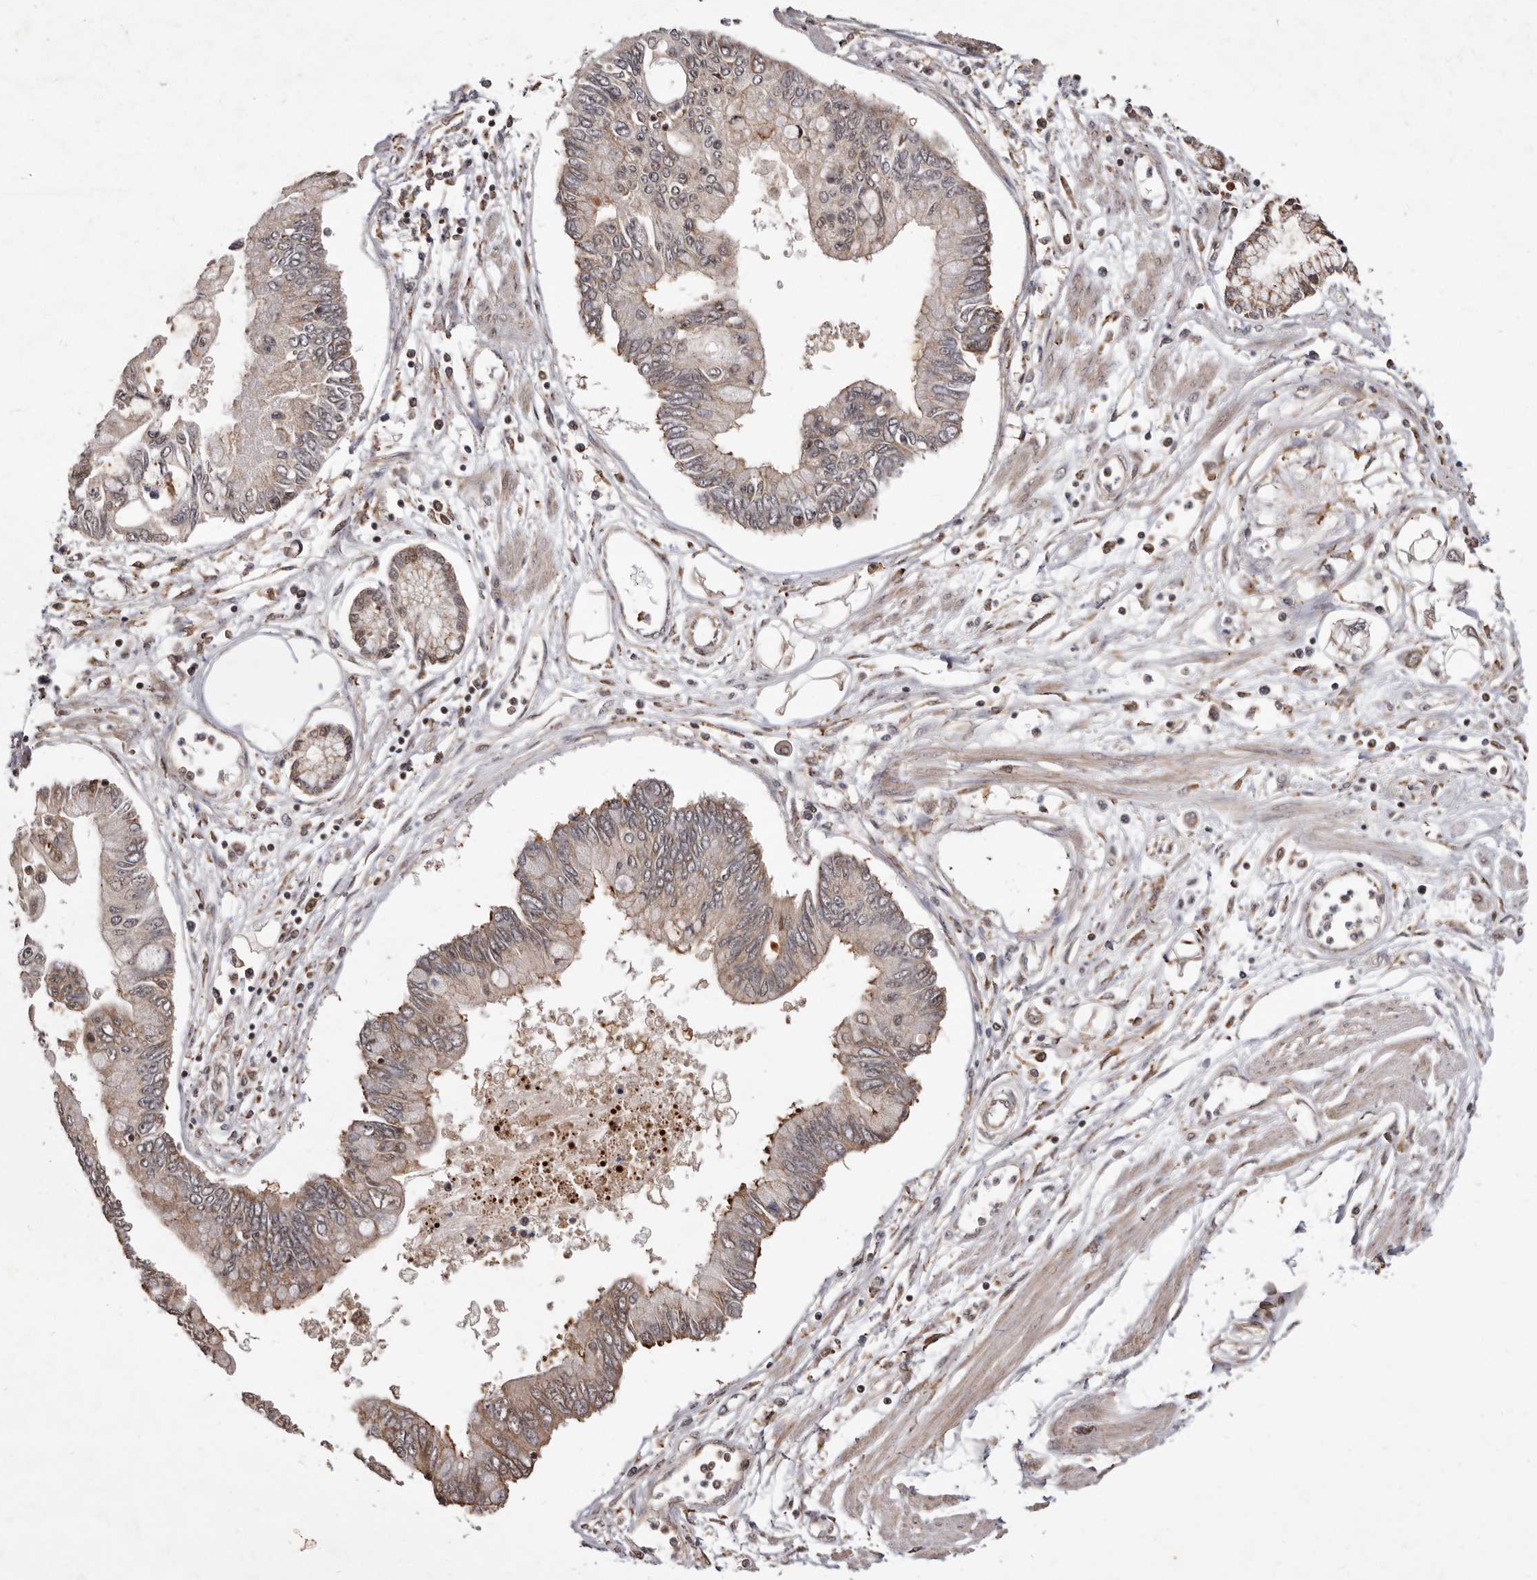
{"staining": {"intensity": "weak", "quantity": "<25%", "location": "cytoplasmic/membranous,nuclear"}, "tissue": "pancreatic cancer", "cell_type": "Tumor cells", "image_type": "cancer", "snomed": [{"axis": "morphology", "description": "Adenocarcinoma, NOS"}, {"axis": "topography", "description": "Pancreas"}], "caption": "An immunohistochemistry (IHC) histopathology image of pancreatic cancer is shown. There is no staining in tumor cells of pancreatic cancer. (DAB (3,3'-diaminobenzidine) immunohistochemistry (IHC) with hematoxylin counter stain).", "gene": "RRM2B", "patient": {"sex": "female", "age": 77}}